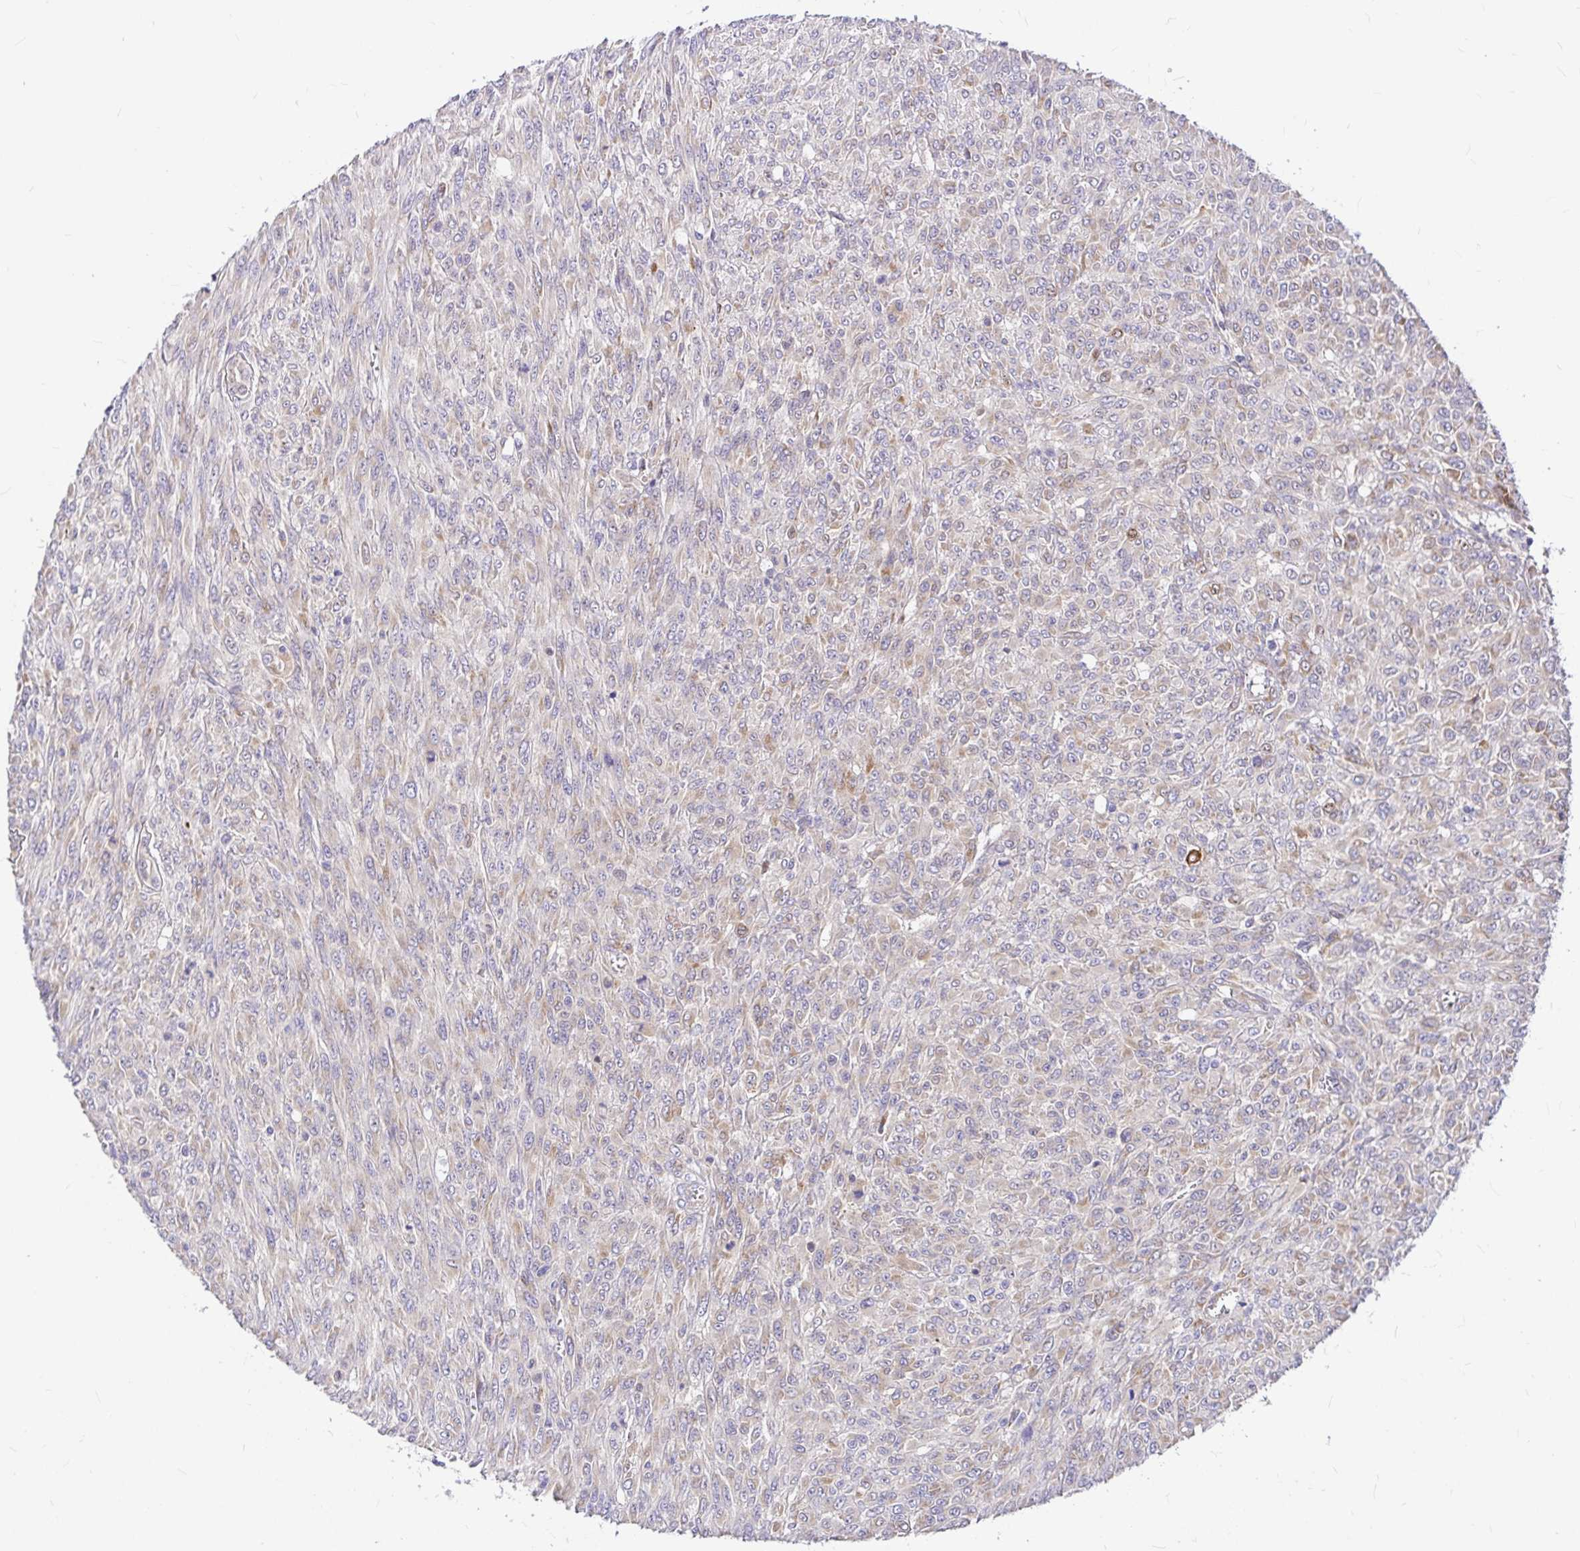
{"staining": {"intensity": "weak", "quantity": "<25%", "location": "cytoplasmic/membranous"}, "tissue": "renal cancer", "cell_type": "Tumor cells", "image_type": "cancer", "snomed": [{"axis": "morphology", "description": "Adenocarcinoma, NOS"}, {"axis": "topography", "description": "Kidney"}], "caption": "A high-resolution micrograph shows immunohistochemistry staining of renal cancer (adenocarcinoma), which shows no significant positivity in tumor cells.", "gene": "GABBR2", "patient": {"sex": "male", "age": 58}}